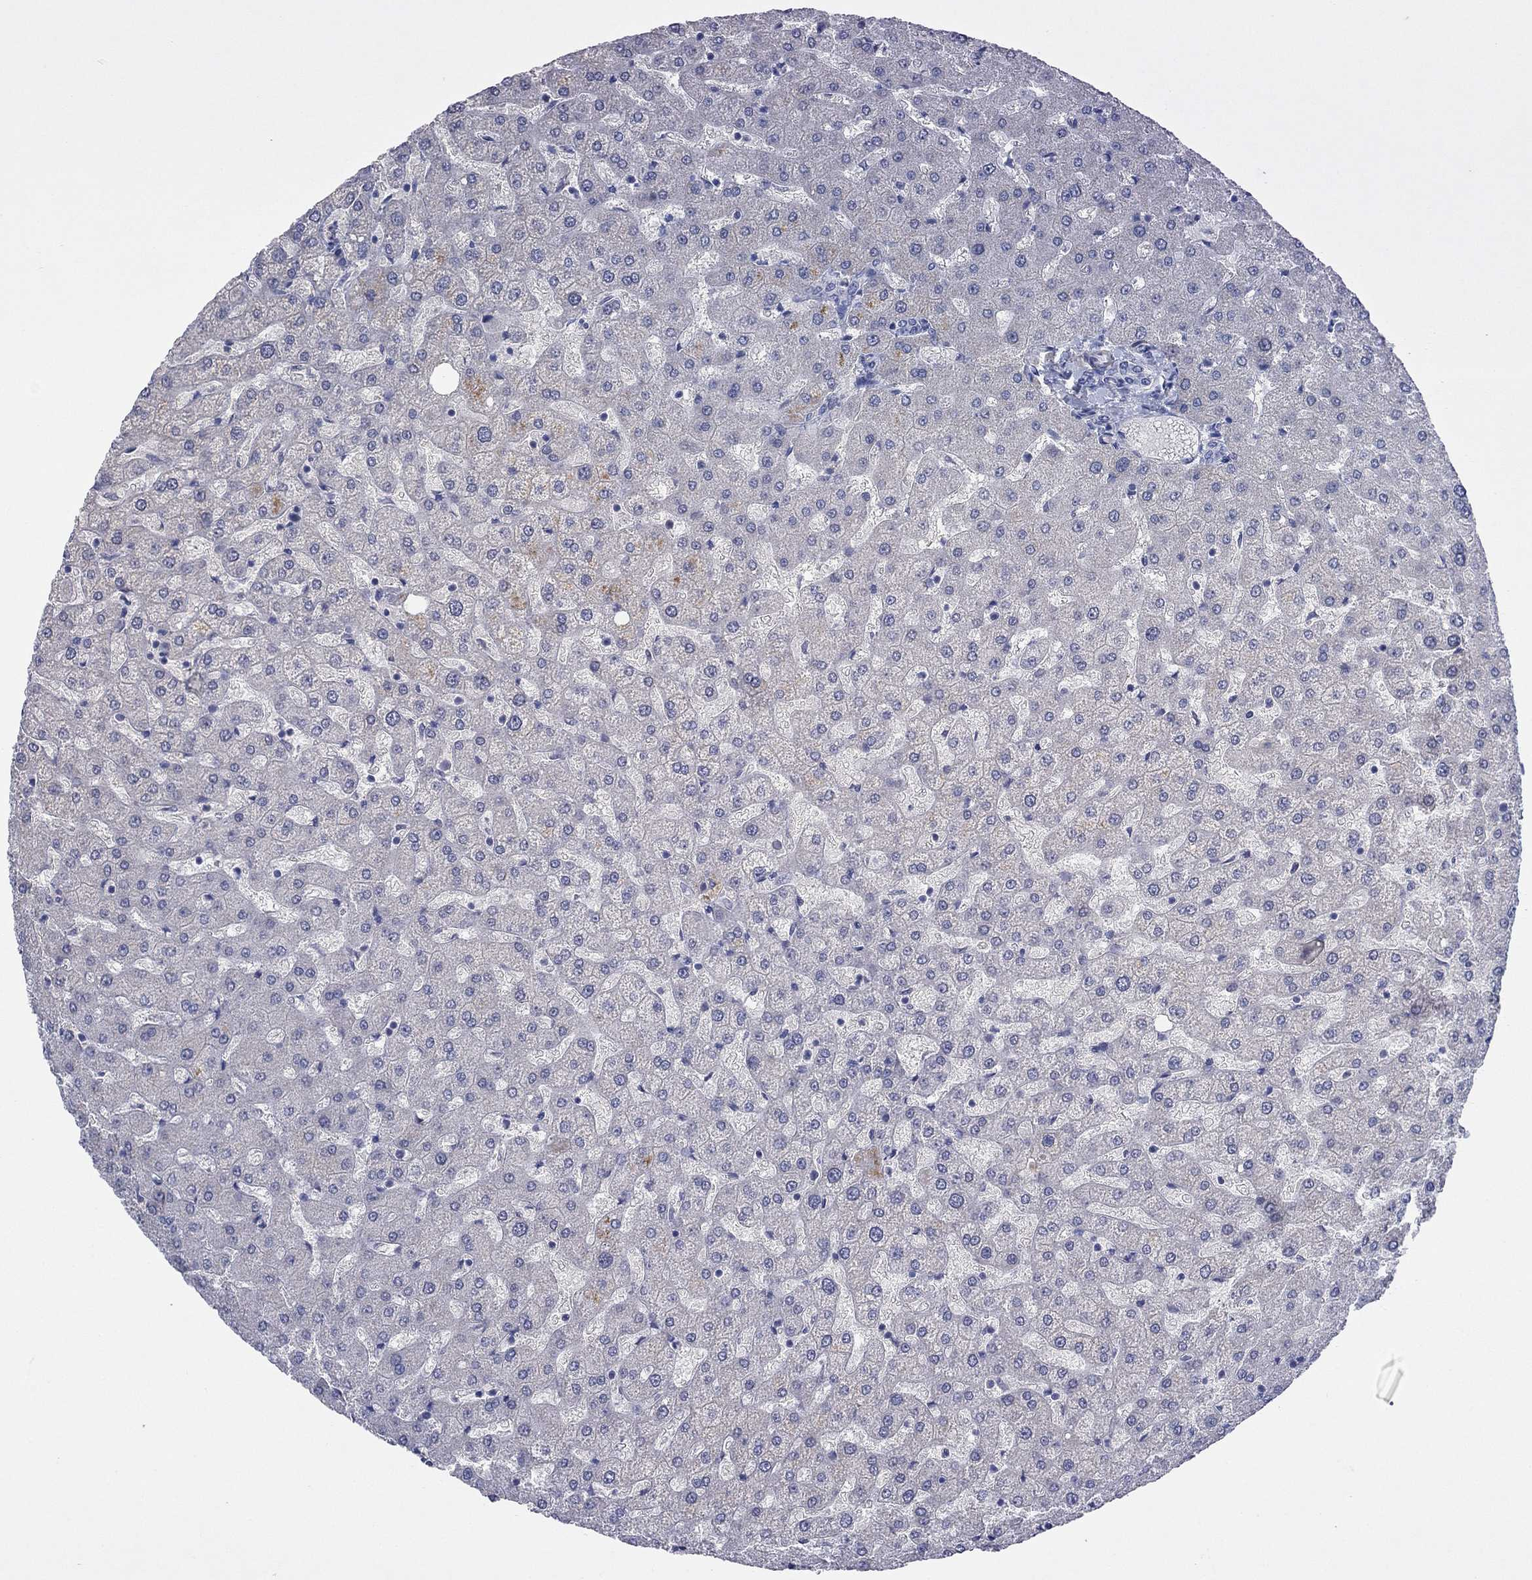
{"staining": {"intensity": "negative", "quantity": "none", "location": "none"}, "tissue": "liver", "cell_type": "Cholangiocytes", "image_type": "normal", "snomed": [{"axis": "morphology", "description": "Normal tissue, NOS"}, {"axis": "topography", "description": "Liver"}], "caption": "Immunohistochemistry micrograph of benign human liver stained for a protein (brown), which shows no positivity in cholangiocytes.", "gene": "IP6K3", "patient": {"sex": "female", "age": 50}}